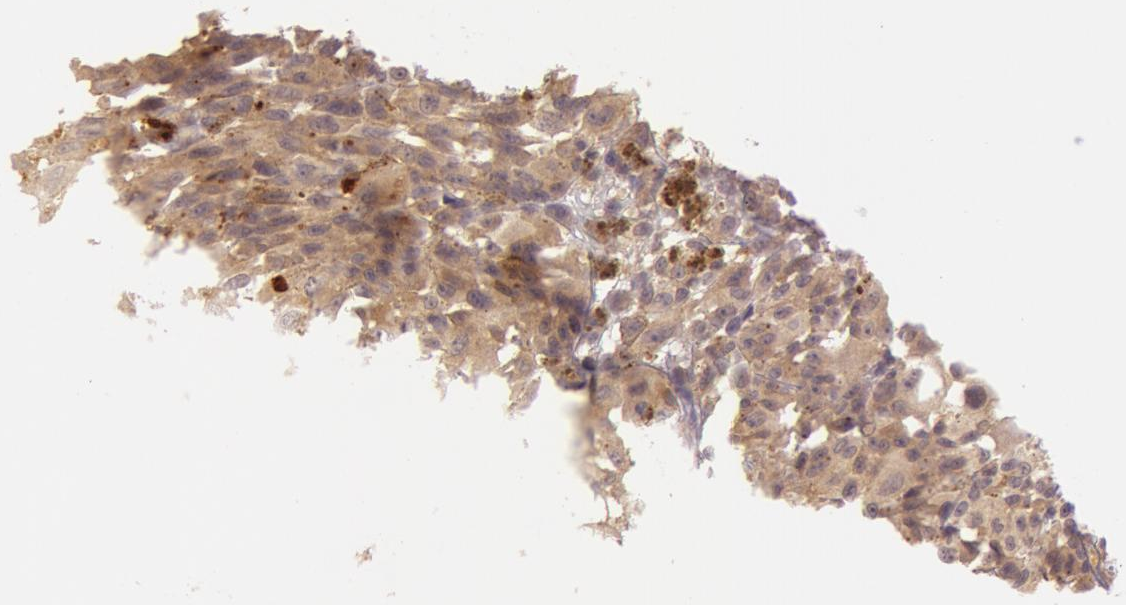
{"staining": {"intensity": "moderate", "quantity": ">75%", "location": "cytoplasmic/membranous"}, "tissue": "melanoma", "cell_type": "Tumor cells", "image_type": "cancer", "snomed": [{"axis": "morphology", "description": "Malignant melanoma, NOS"}, {"axis": "topography", "description": "Skin"}], "caption": "High-power microscopy captured an IHC photomicrograph of melanoma, revealing moderate cytoplasmic/membranous staining in approximately >75% of tumor cells. Using DAB (brown) and hematoxylin (blue) stains, captured at high magnification using brightfield microscopy.", "gene": "ATG2B", "patient": {"sex": "female", "age": 72}}